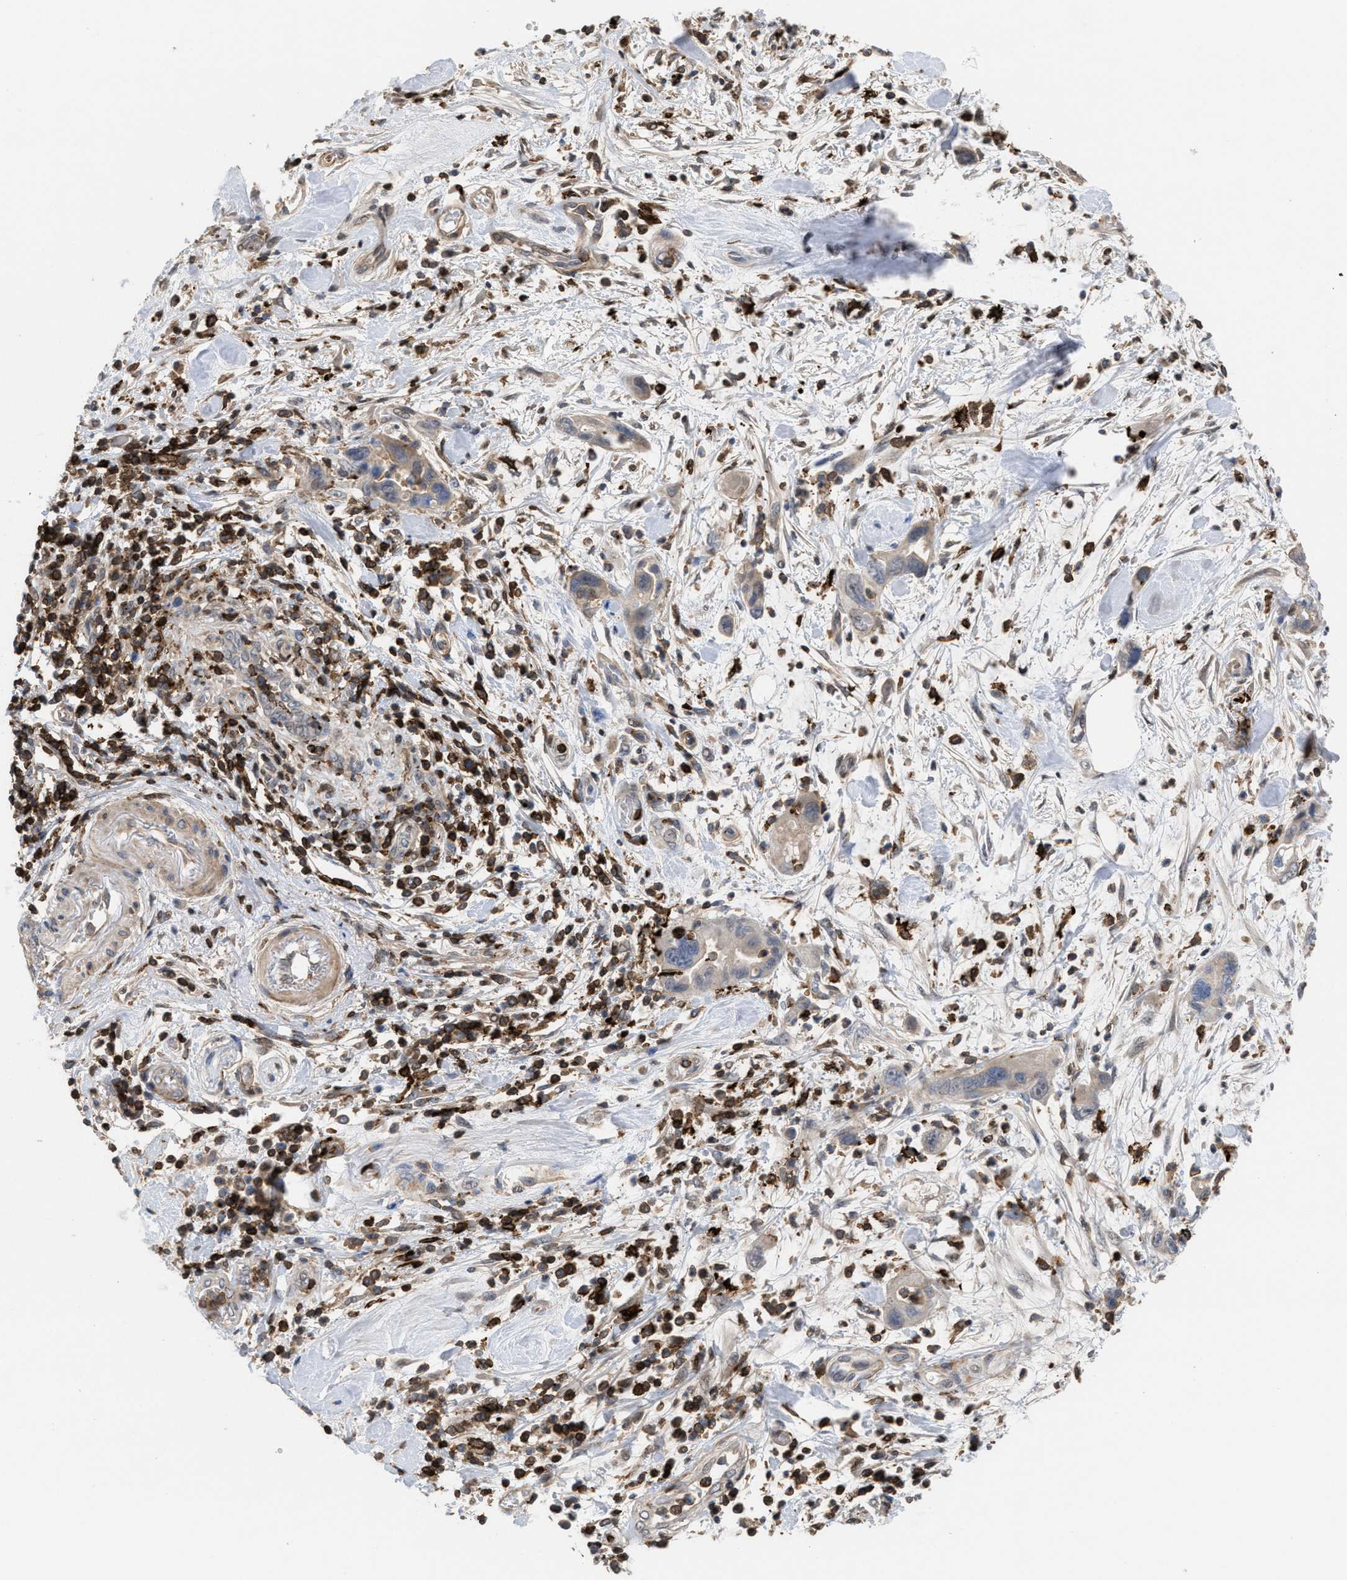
{"staining": {"intensity": "weak", "quantity": "<25%", "location": "cytoplasmic/membranous"}, "tissue": "pancreatic cancer", "cell_type": "Tumor cells", "image_type": "cancer", "snomed": [{"axis": "morphology", "description": "Adenocarcinoma, NOS"}, {"axis": "topography", "description": "Pancreas"}], "caption": "Human adenocarcinoma (pancreatic) stained for a protein using immunohistochemistry (IHC) exhibits no positivity in tumor cells.", "gene": "PTPRE", "patient": {"sex": "female", "age": 70}}